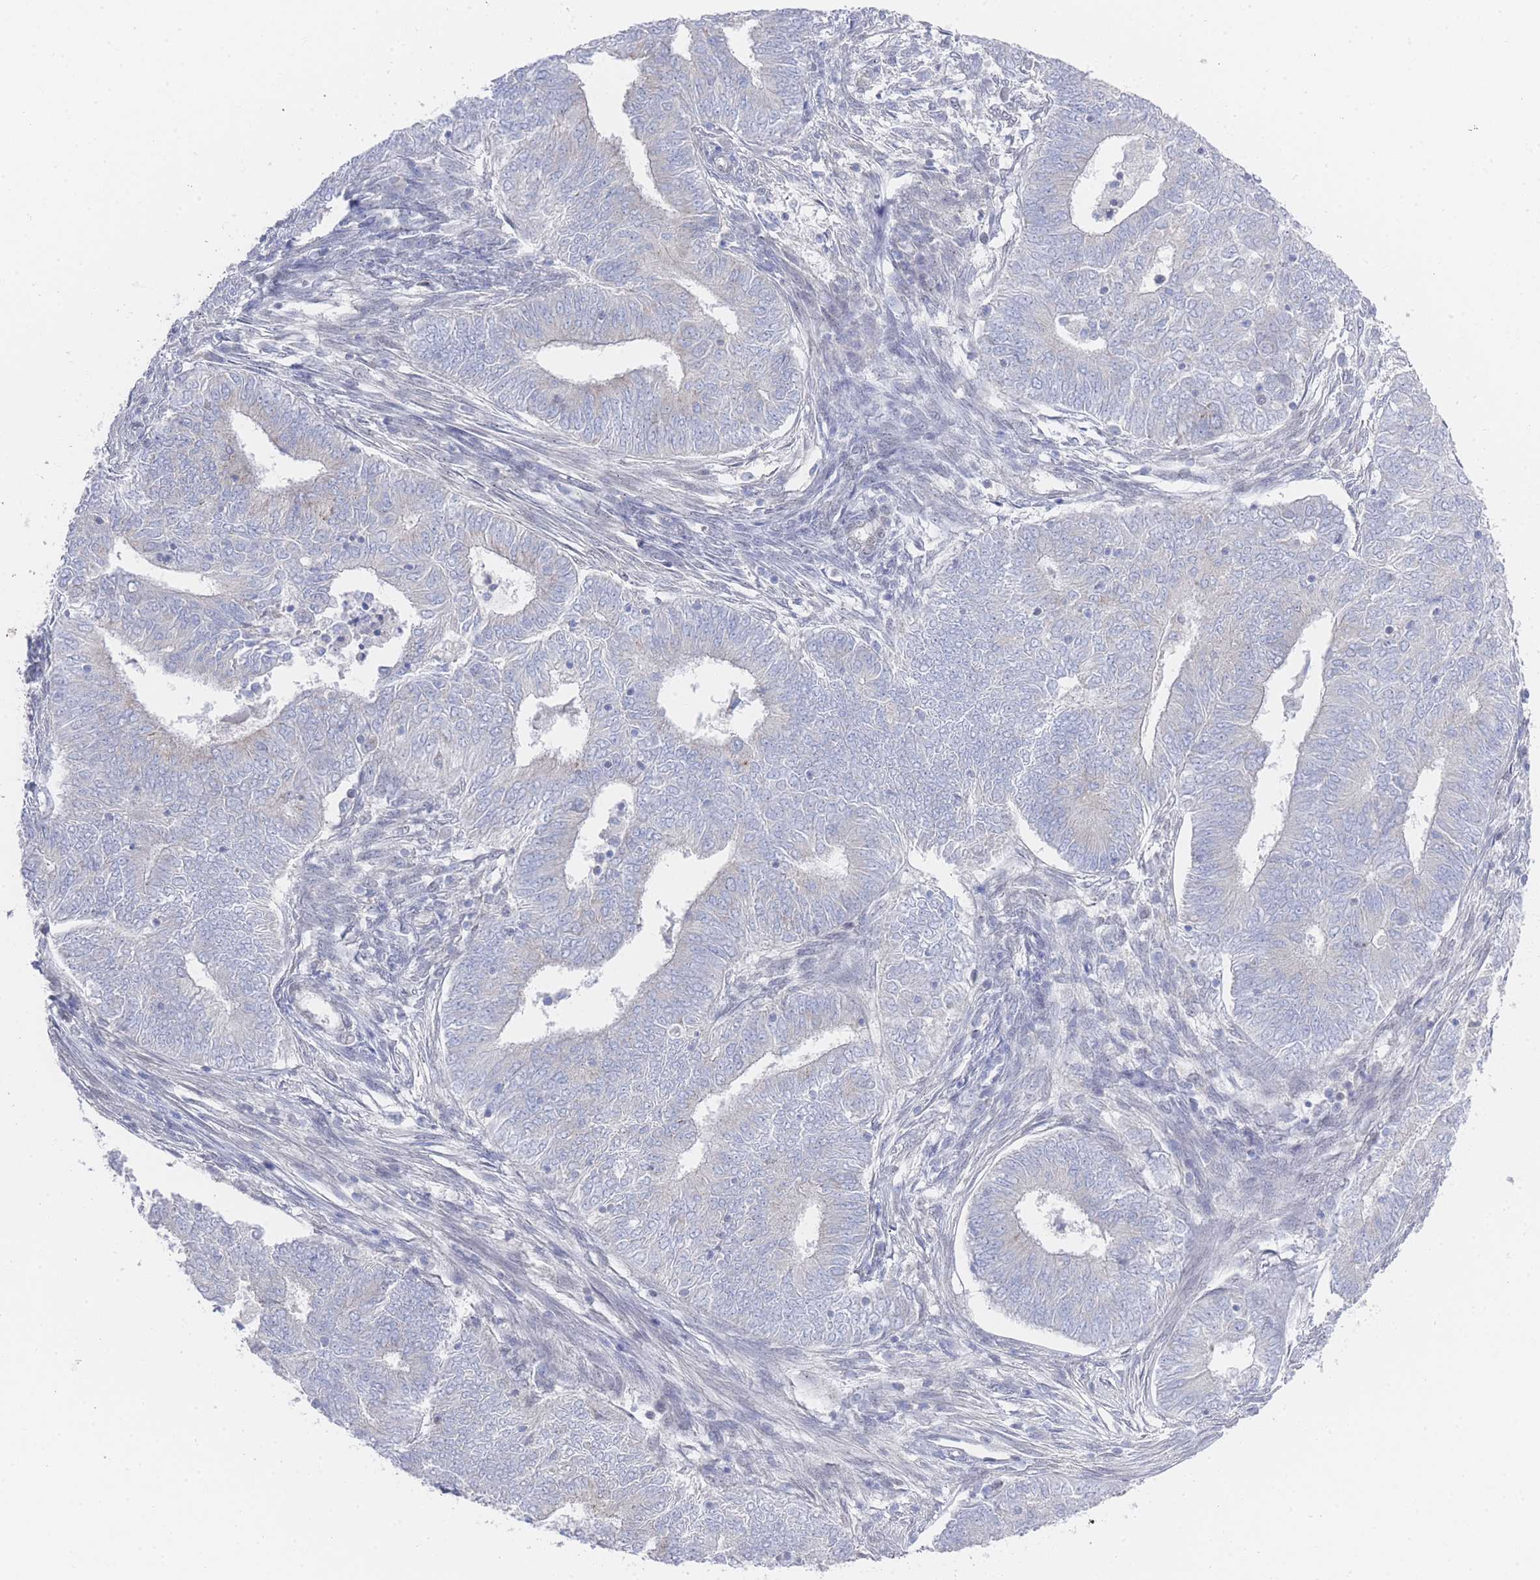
{"staining": {"intensity": "negative", "quantity": "none", "location": "none"}, "tissue": "endometrial cancer", "cell_type": "Tumor cells", "image_type": "cancer", "snomed": [{"axis": "morphology", "description": "Adenocarcinoma, NOS"}, {"axis": "topography", "description": "Endometrium"}], "caption": "IHC histopathology image of neoplastic tissue: endometrial cancer (adenocarcinoma) stained with DAB (3,3'-diaminobenzidine) exhibits no significant protein staining in tumor cells.", "gene": "ZNF142", "patient": {"sex": "female", "age": 62}}